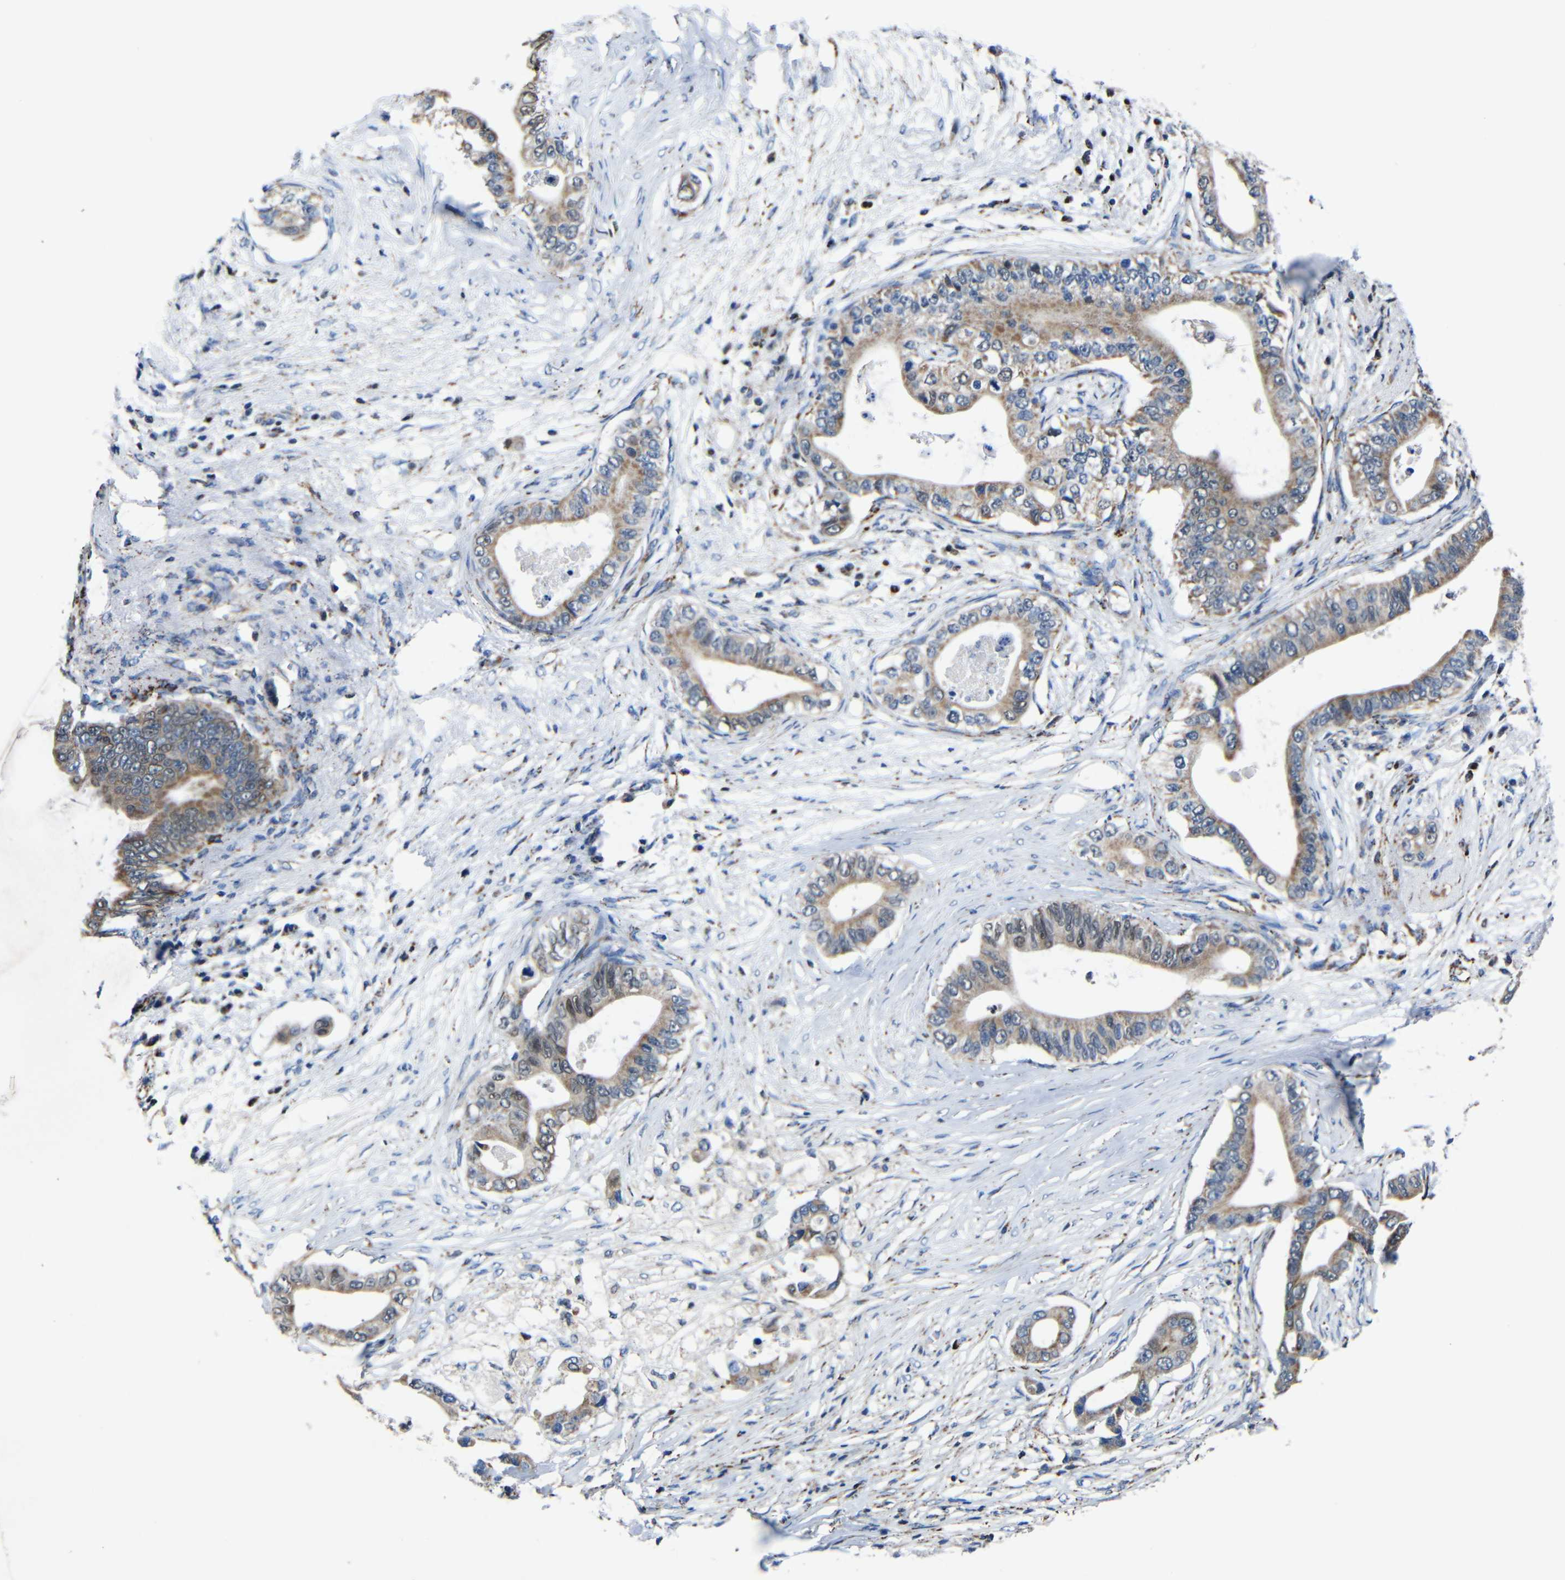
{"staining": {"intensity": "weak", "quantity": ">75%", "location": "cytoplasmic/membranous"}, "tissue": "pancreatic cancer", "cell_type": "Tumor cells", "image_type": "cancer", "snomed": [{"axis": "morphology", "description": "Adenocarcinoma, NOS"}, {"axis": "topography", "description": "Pancreas"}], "caption": "Protein staining by immunohistochemistry (IHC) demonstrates weak cytoplasmic/membranous expression in about >75% of tumor cells in pancreatic adenocarcinoma.", "gene": "CA5B", "patient": {"sex": "male", "age": 77}}